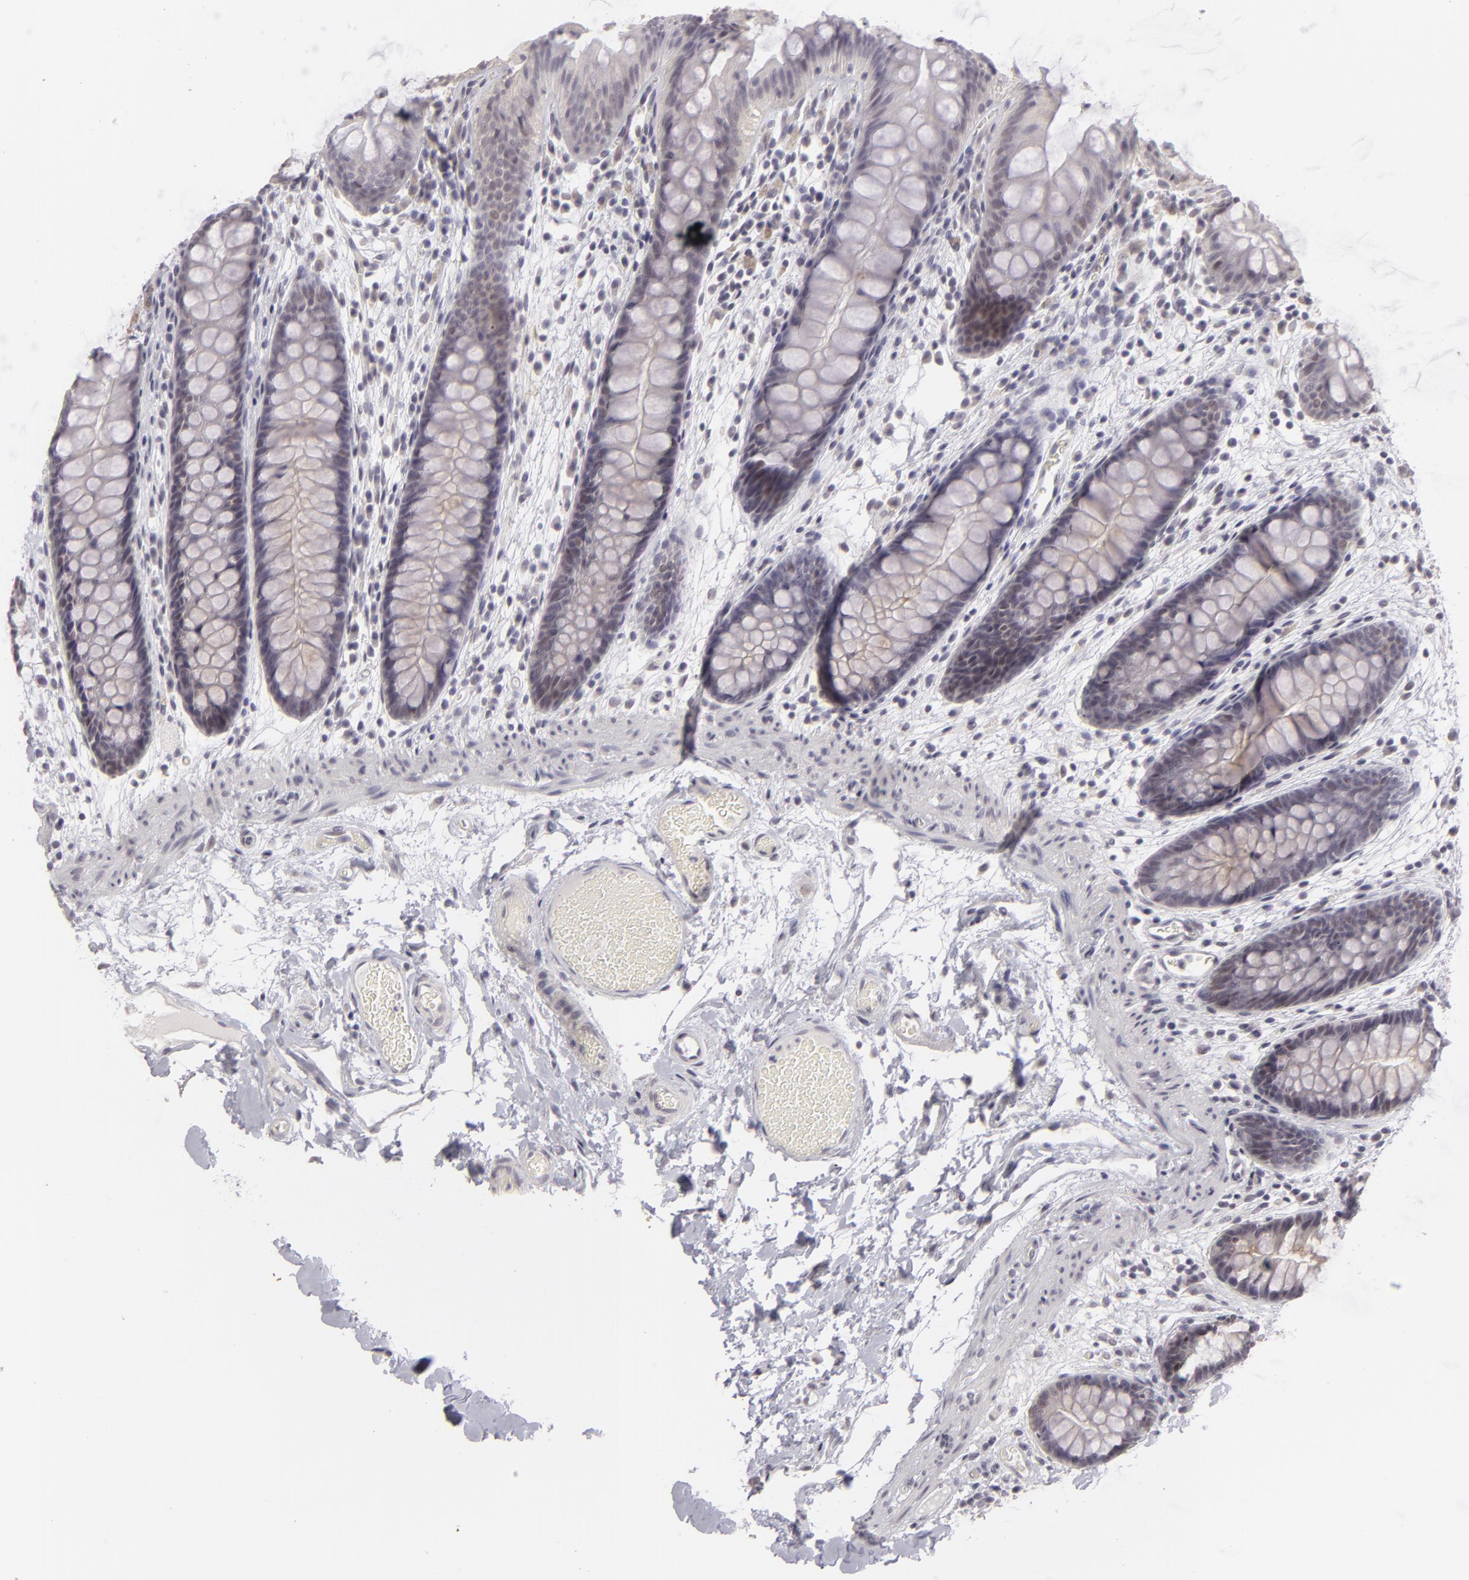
{"staining": {"intensity": "negative", "quantity": "none", "location": "none"}, "tissue": "colon", "cell_type": "Endothelial cells", "image_type": "normal", "snomed": [{"axis": "morphology", "description": "Normal tissue, NOS"}, {"axis": "topography", "description": "Smooth muscle"}, {"axis": "topography", "description": "Colon"}], "caption": "Immunohistochemistry (IHC) histopathology image of normal colon: colon stained with DAB exhibits no significant protein staining in endothelial cells.", "gene": "SIX1", "patient": {"sex": "male", "age": 67}}